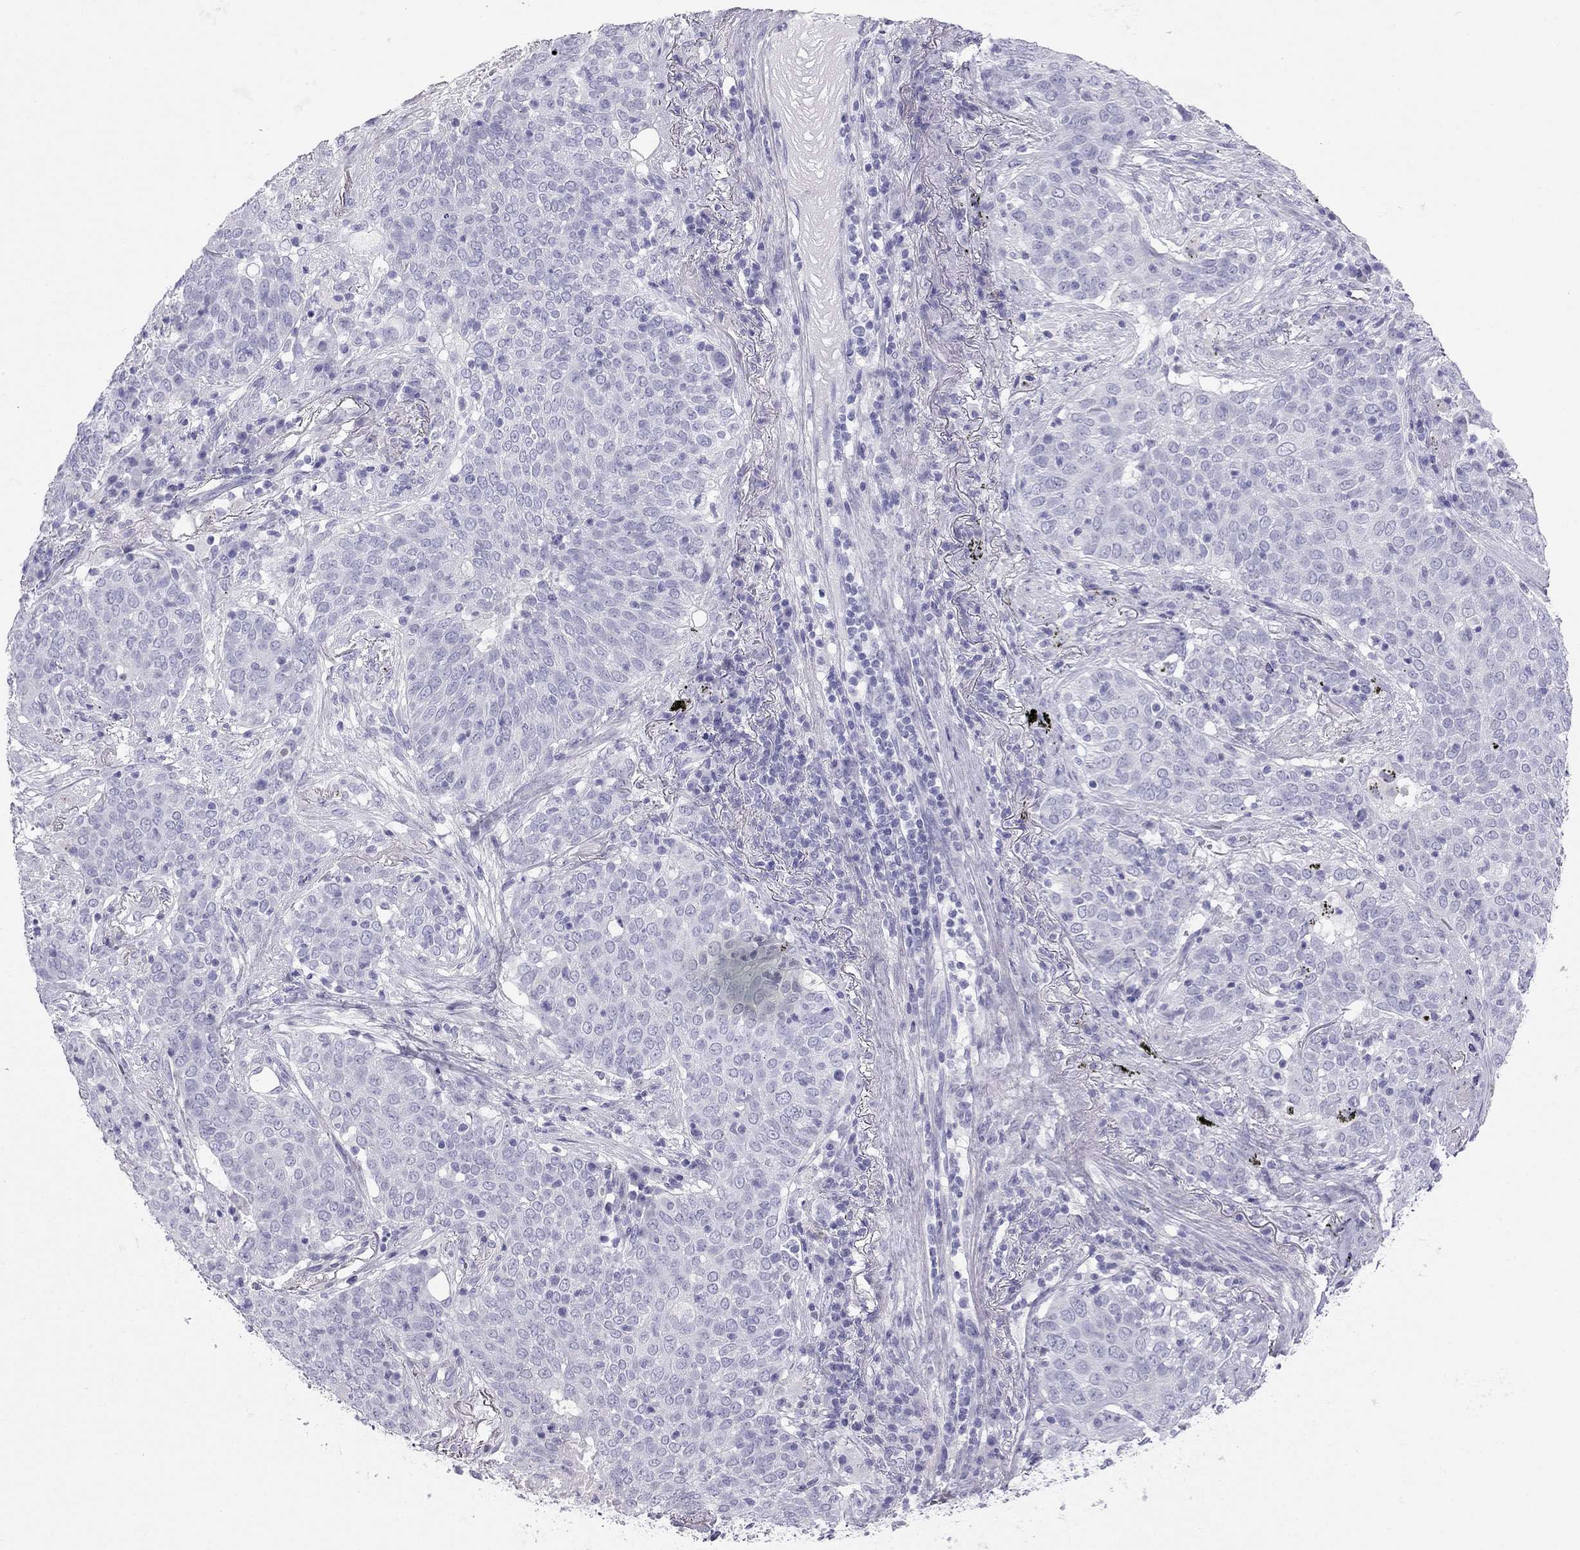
{"staining": {"intensity": "negative", "quantity": "none", "location": "none"}, "tissue": "lung cancer", "cell_type": "Tumor cells", "image_type": "cancer", "snomed": [{"axis": "morphology", "description": "Squamous cell carcinoma, NOS"}, {"axis": "topography", "description": "Lung"}], "caption": "This image is of lung cancer (squamous cell carcinoma) stained with immunohistochemistry to label a protein in brown with the nuclei are counter-stained blue. There is no staining in tumor cells.", "gene": "TRPM3", "patient": {"sex": "male", "age": 82}}